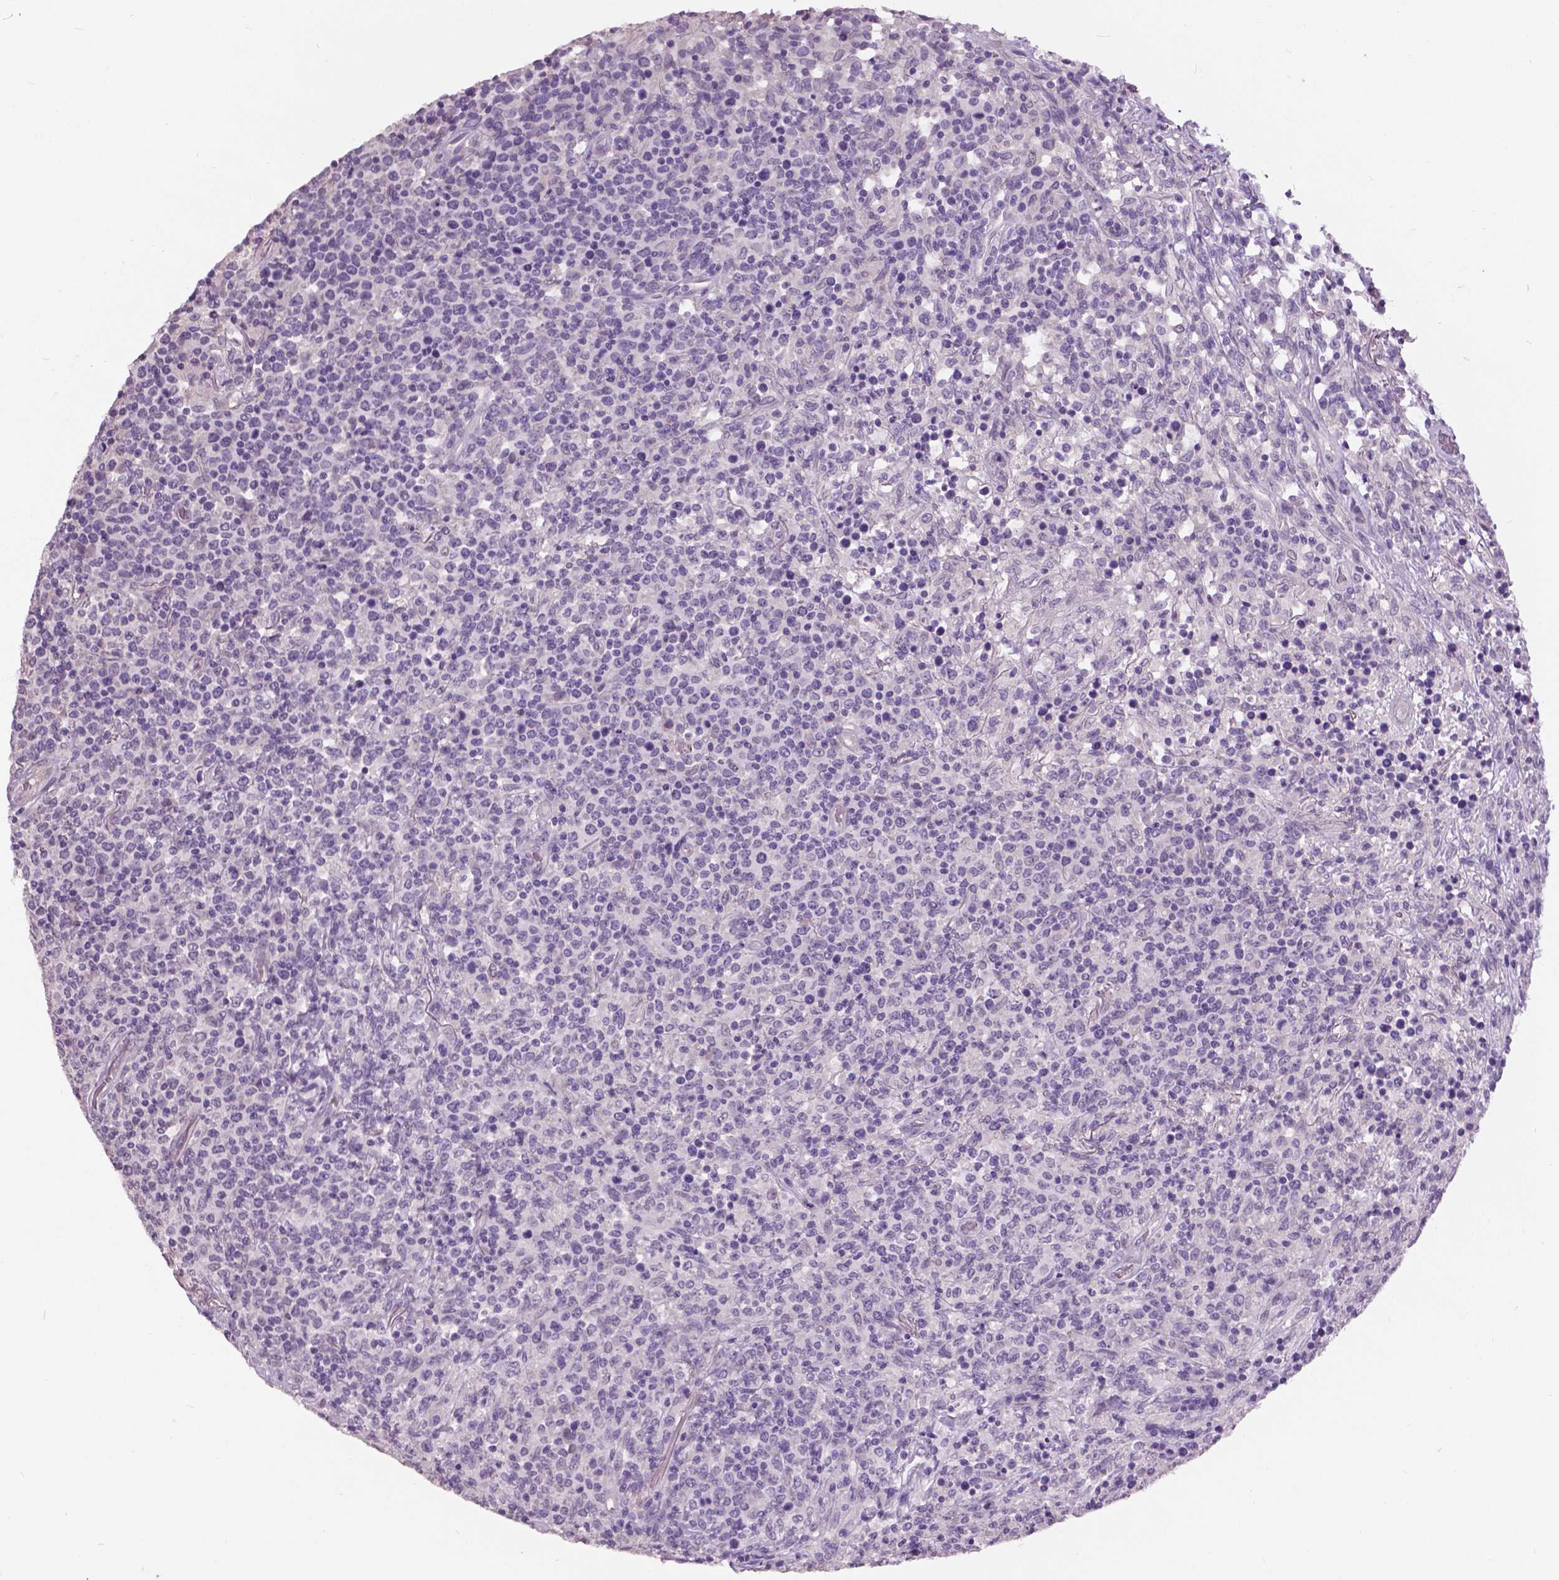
{"staining": {"intensity": "negative", "quantity": "none", "location": "none"}, "tissue": "lymphoma", "cell_type": "Tumor cells", "image_type": "cancer", "snomed": [{"axis": "morphology", "description": "Malignant lymphoma, non-Hodgkin's type, High grade"}, {"axis": "topography", "description": "Lung"}], "caption": "Lymphoma was stained to show a protein in brown. There is no significant positivity in tumor cells.", "gene": "GRIN2A", "patient": {"sex": "male", "age": 79}}